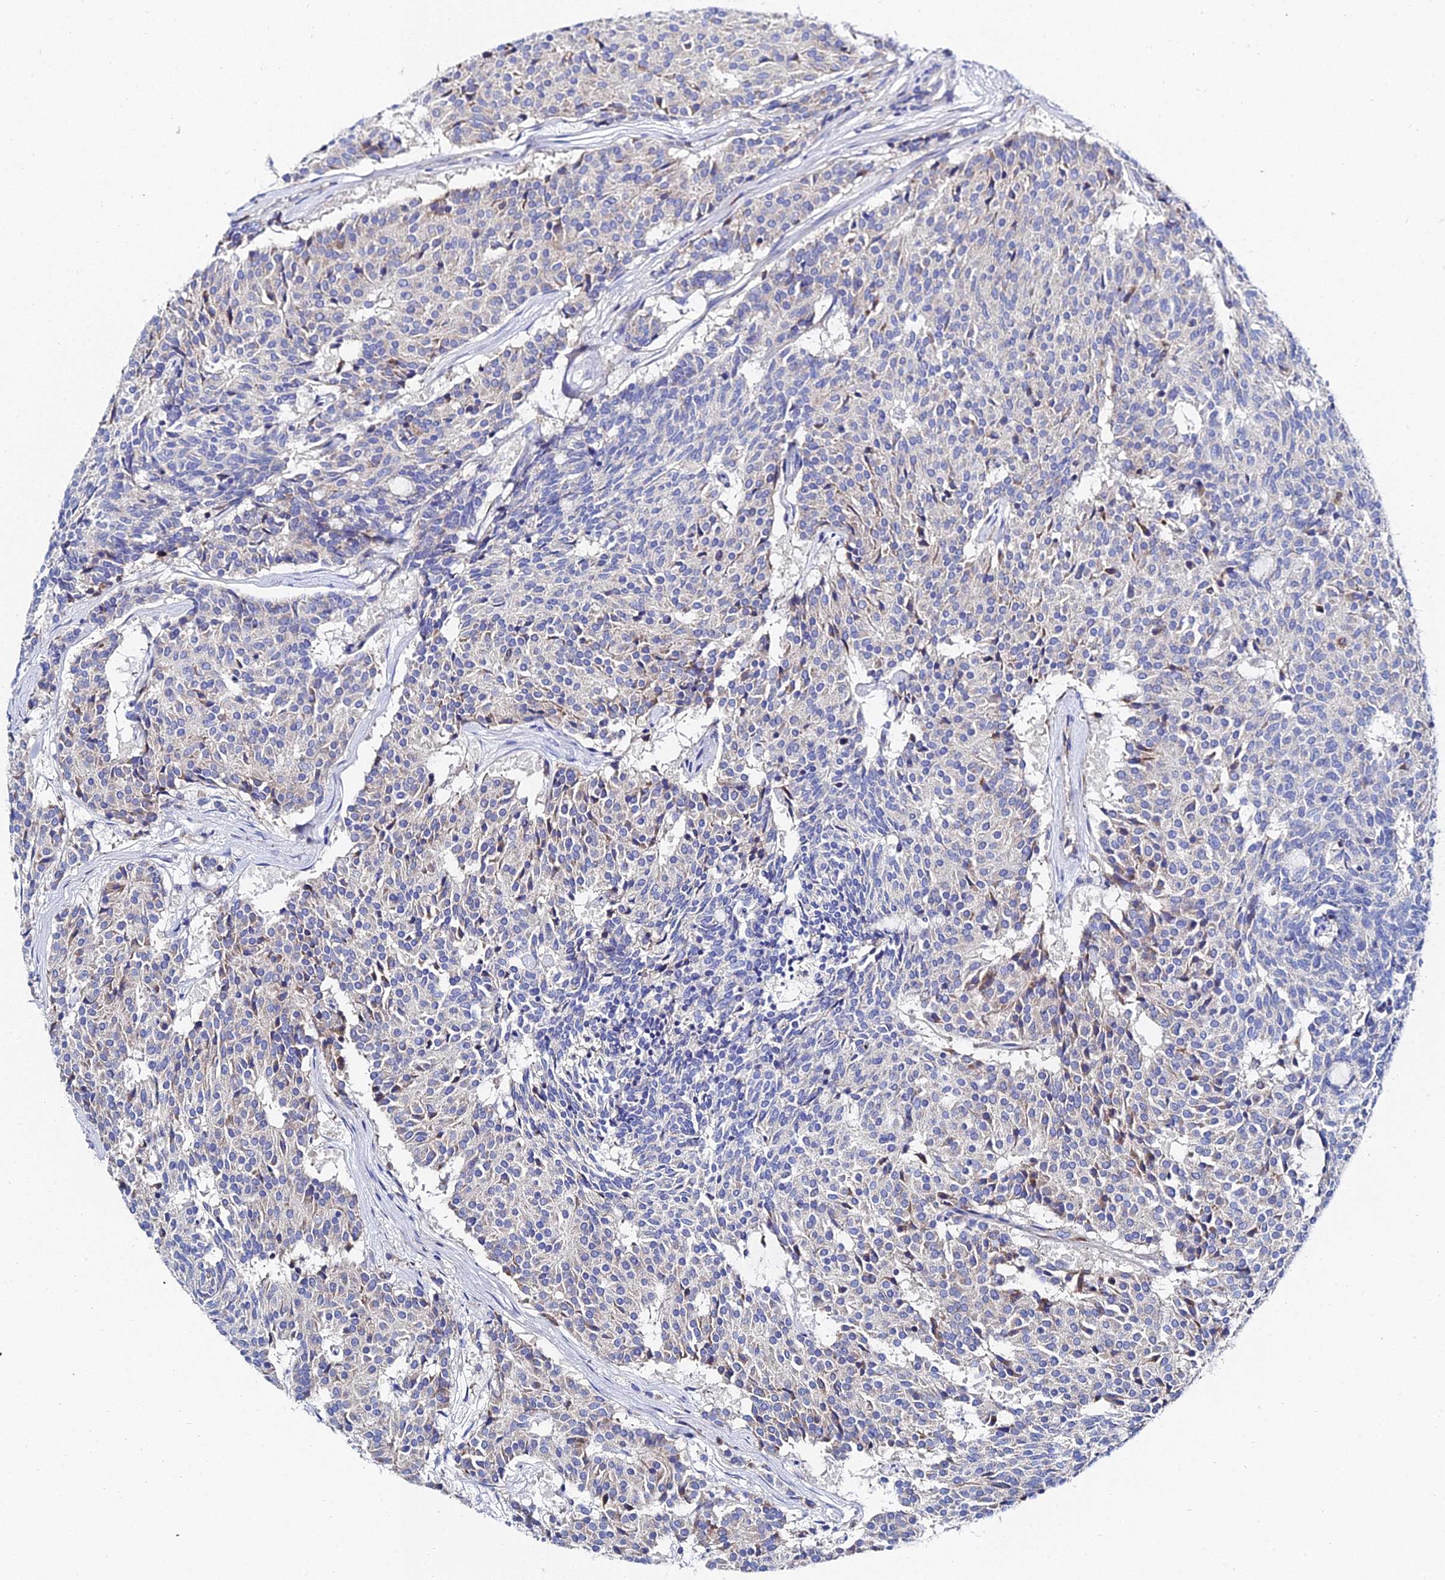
{"staining": {"intensity": "moderate", "quantity": "<25%", "location": "cytoplasmic/membranous"}, "tissue": "carcinoid", "cell_type": "Tumor cells", "image_type": "cancer", "snomed": [{"axis": "morphology", "description": "Carcinoid, malignant, NOS"}, {"axis": "topography", "description": "Pancreas"}], "caption": "Immunohistochemistry photomicrograph of carcinoid stained for a protein (brown), which reveals low levels of moderate cytoplasmic/membranous positivity in about <25% of tumor cells.", "gene": "PTTG1", "patient": {"sex": "female", "age": 54}}